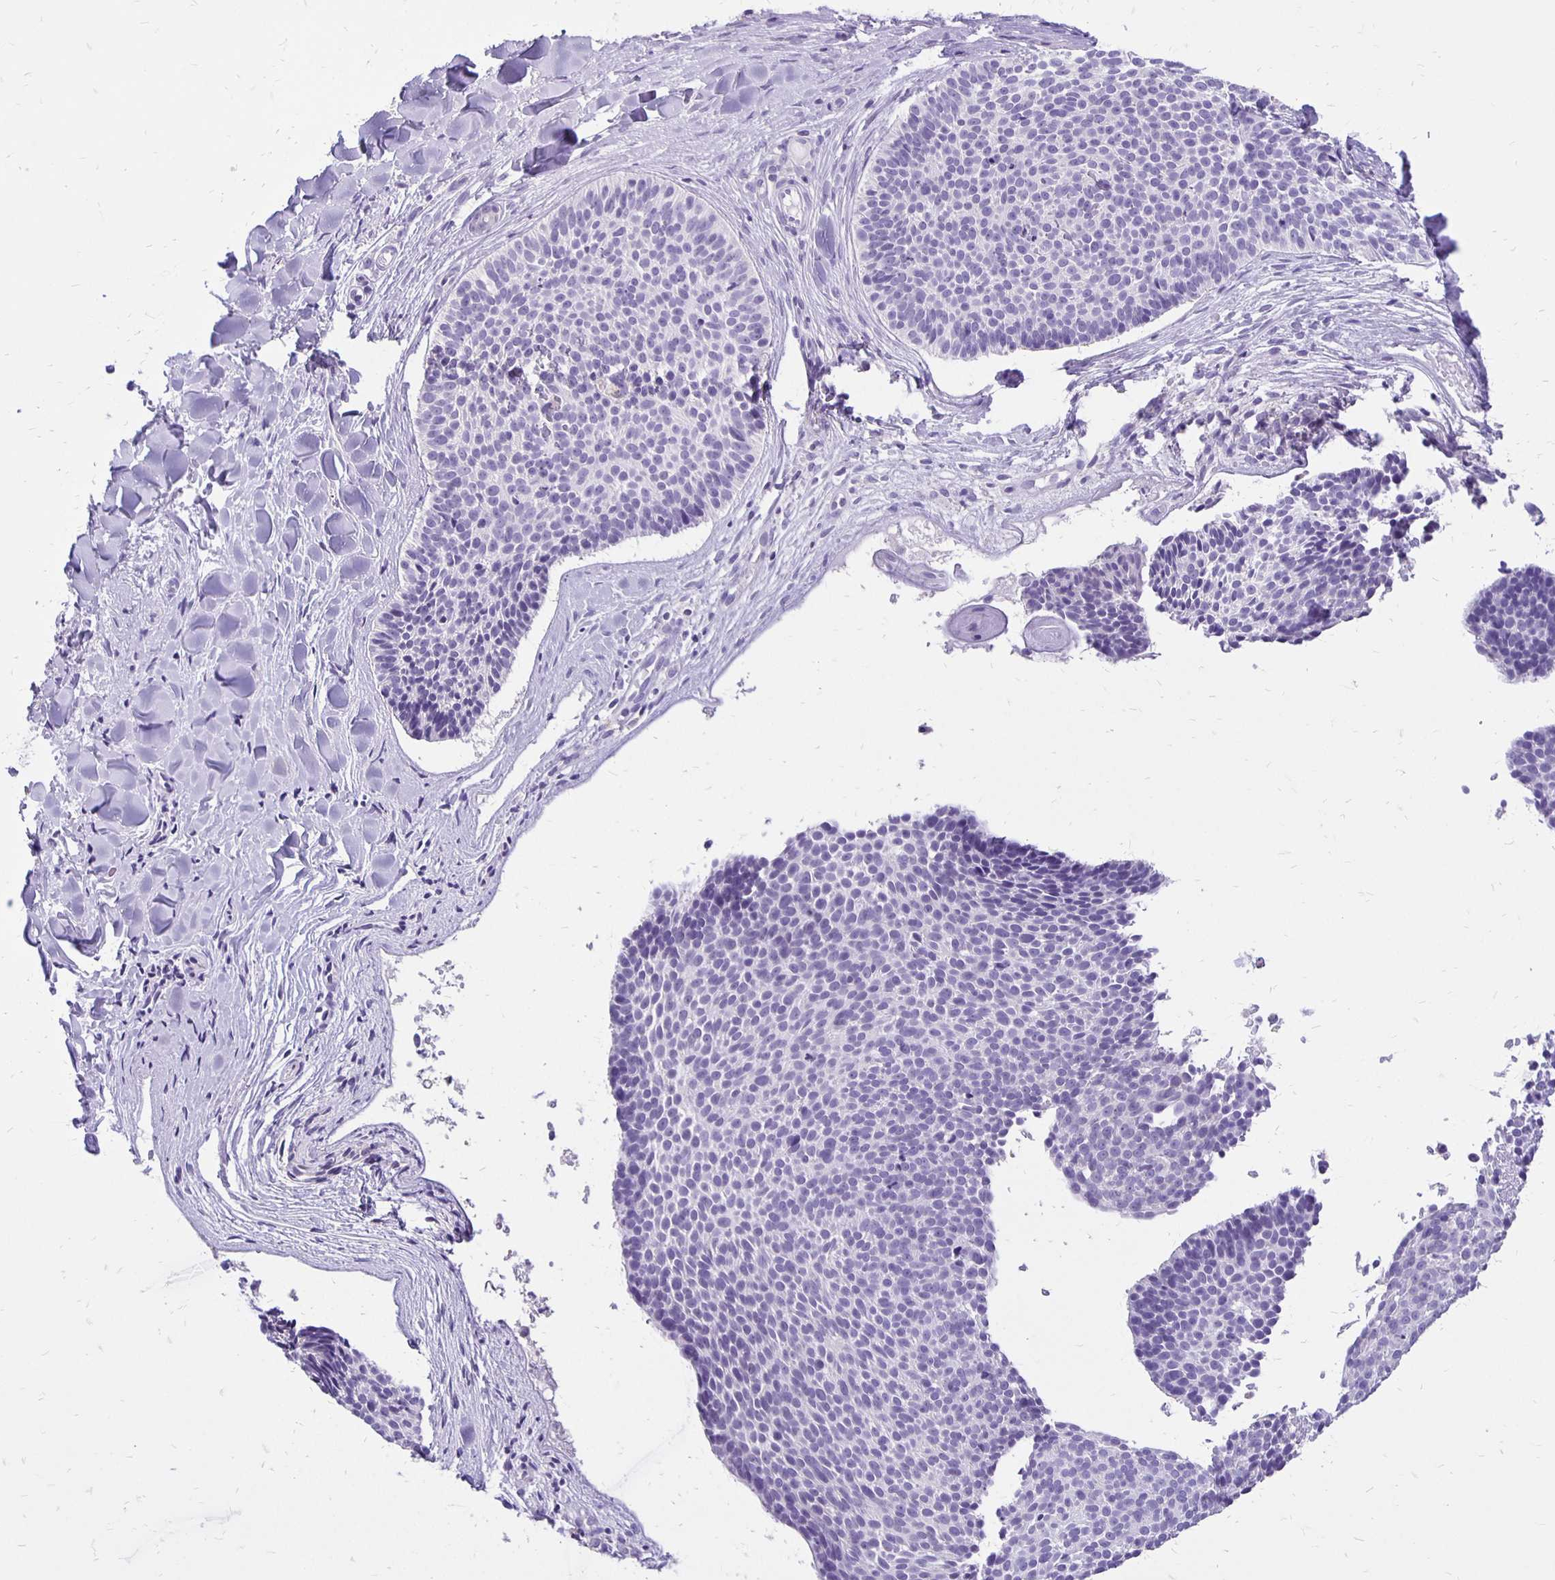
{"staining": {"intensity": "negative", "quantity": "none", "location": "none"}, "tissue": "skin cancer", "cell_type": "Tumor cells", "image_type": "cancer", "snomed": [{"axis": "morphology", "description": "Basal cell carcinoma"}, {"axis": "topography", "description": "Skin"}], "caption": "A photomicrograph of skin cancer stained for a protein demonstrates no brown staining in tumor cells.", "gene": "ANKRD45", "patient": {"sex": "male", "age": 82}}